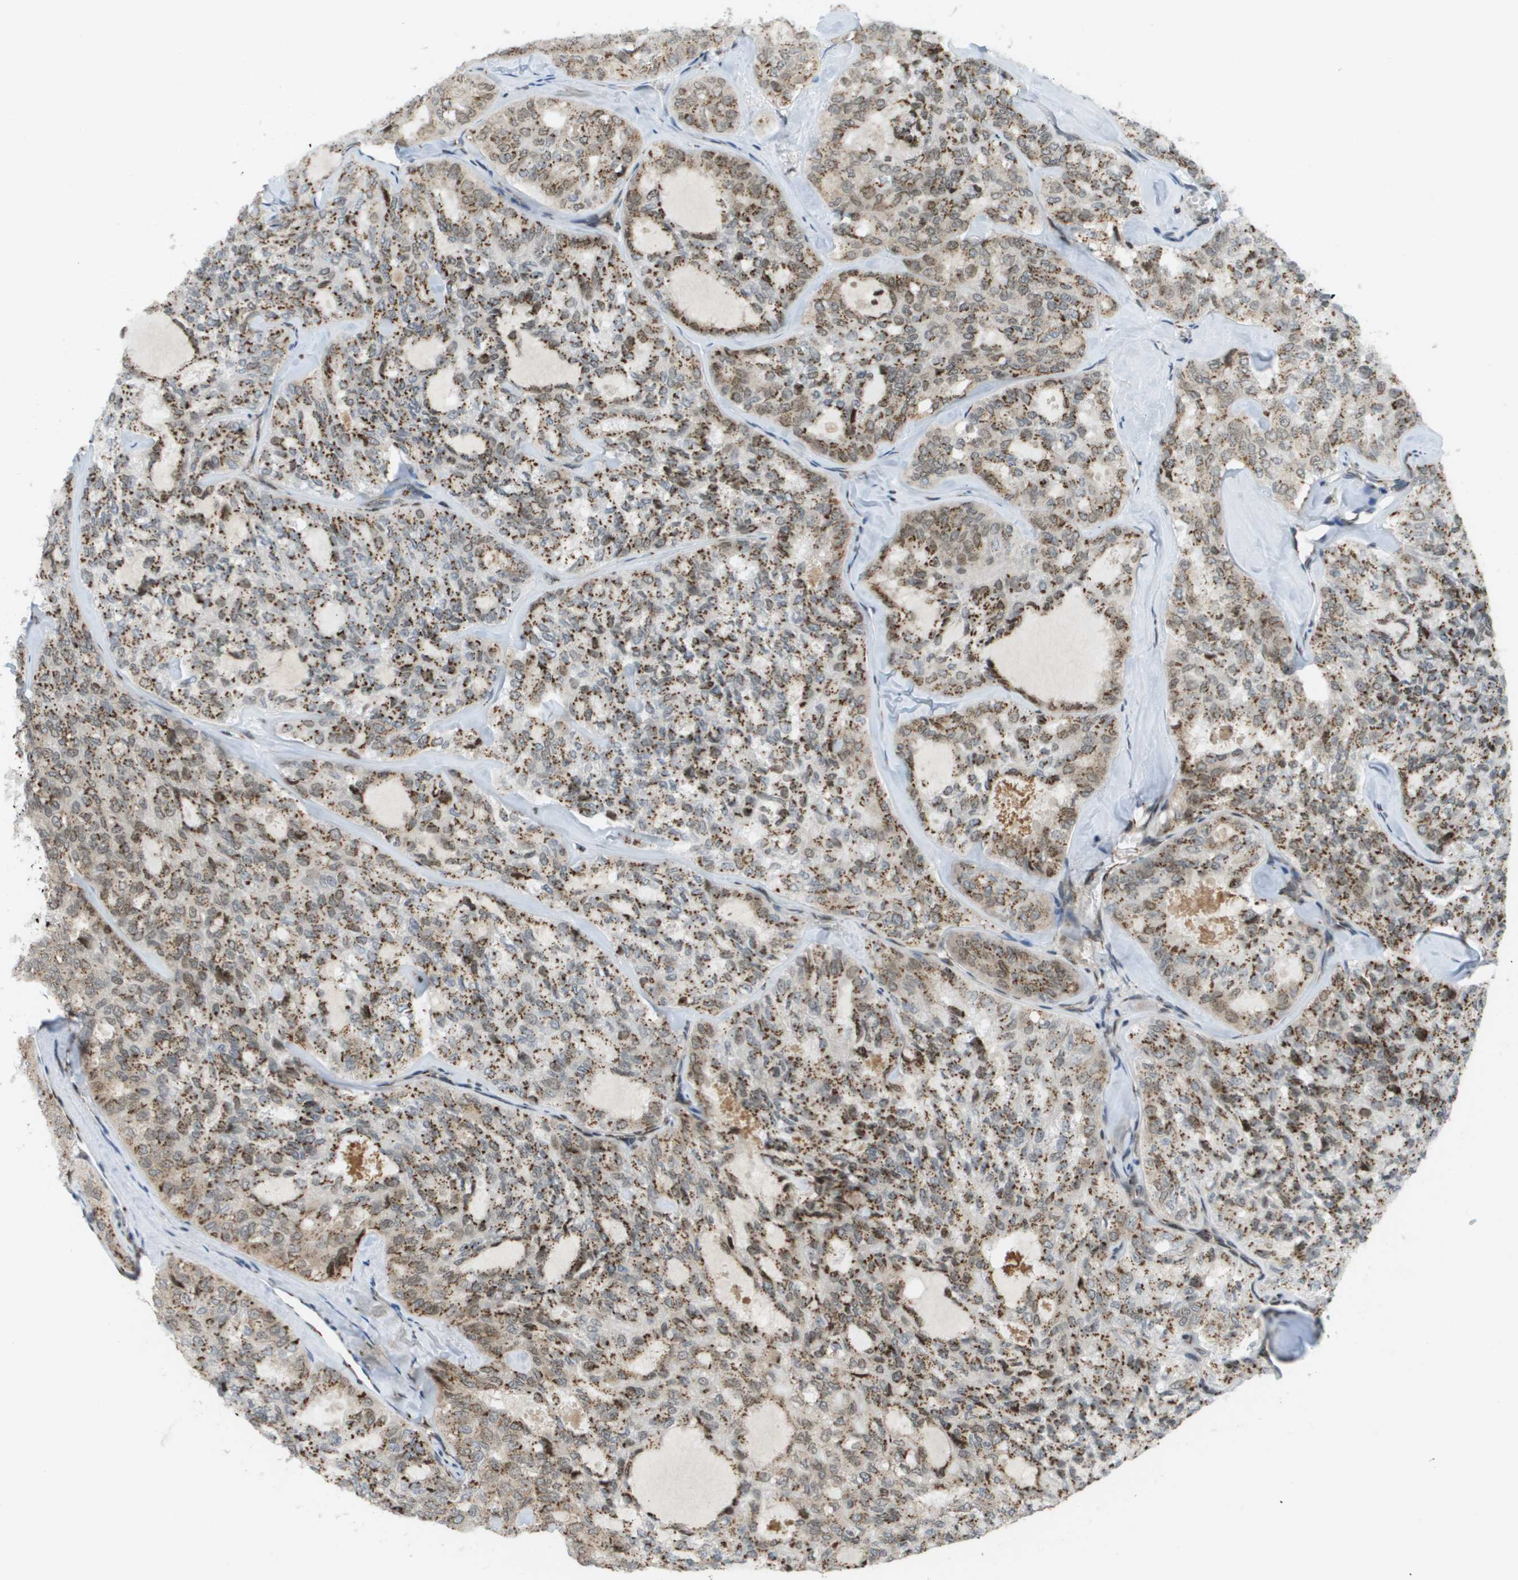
{"staining": {"intensity": "moderate", "quantity": ">75%", "location": "cytoplasmic/membranous"}, "tissue": "thyroid cancer", "cell_type": "Tumor cells", "image_type": "cancer", "snomed": [{"axis": "morphology", "description": "Follicular adenoma carcinoma, NOS"}, {"axis": "topography", "description": "Thyroid gland"}], "caption": "Follicular adenoma carcinoma (thyroid) was stained to show a protein in brown. There is medium levels of moderate cytoplasmic/membranous staining in about >75% of tumor cells. The protein of interest is shown in brown color, while the nuclei are stained blue.", "gene": "EVC", "patient": {"sex": "male", "age": 75}}